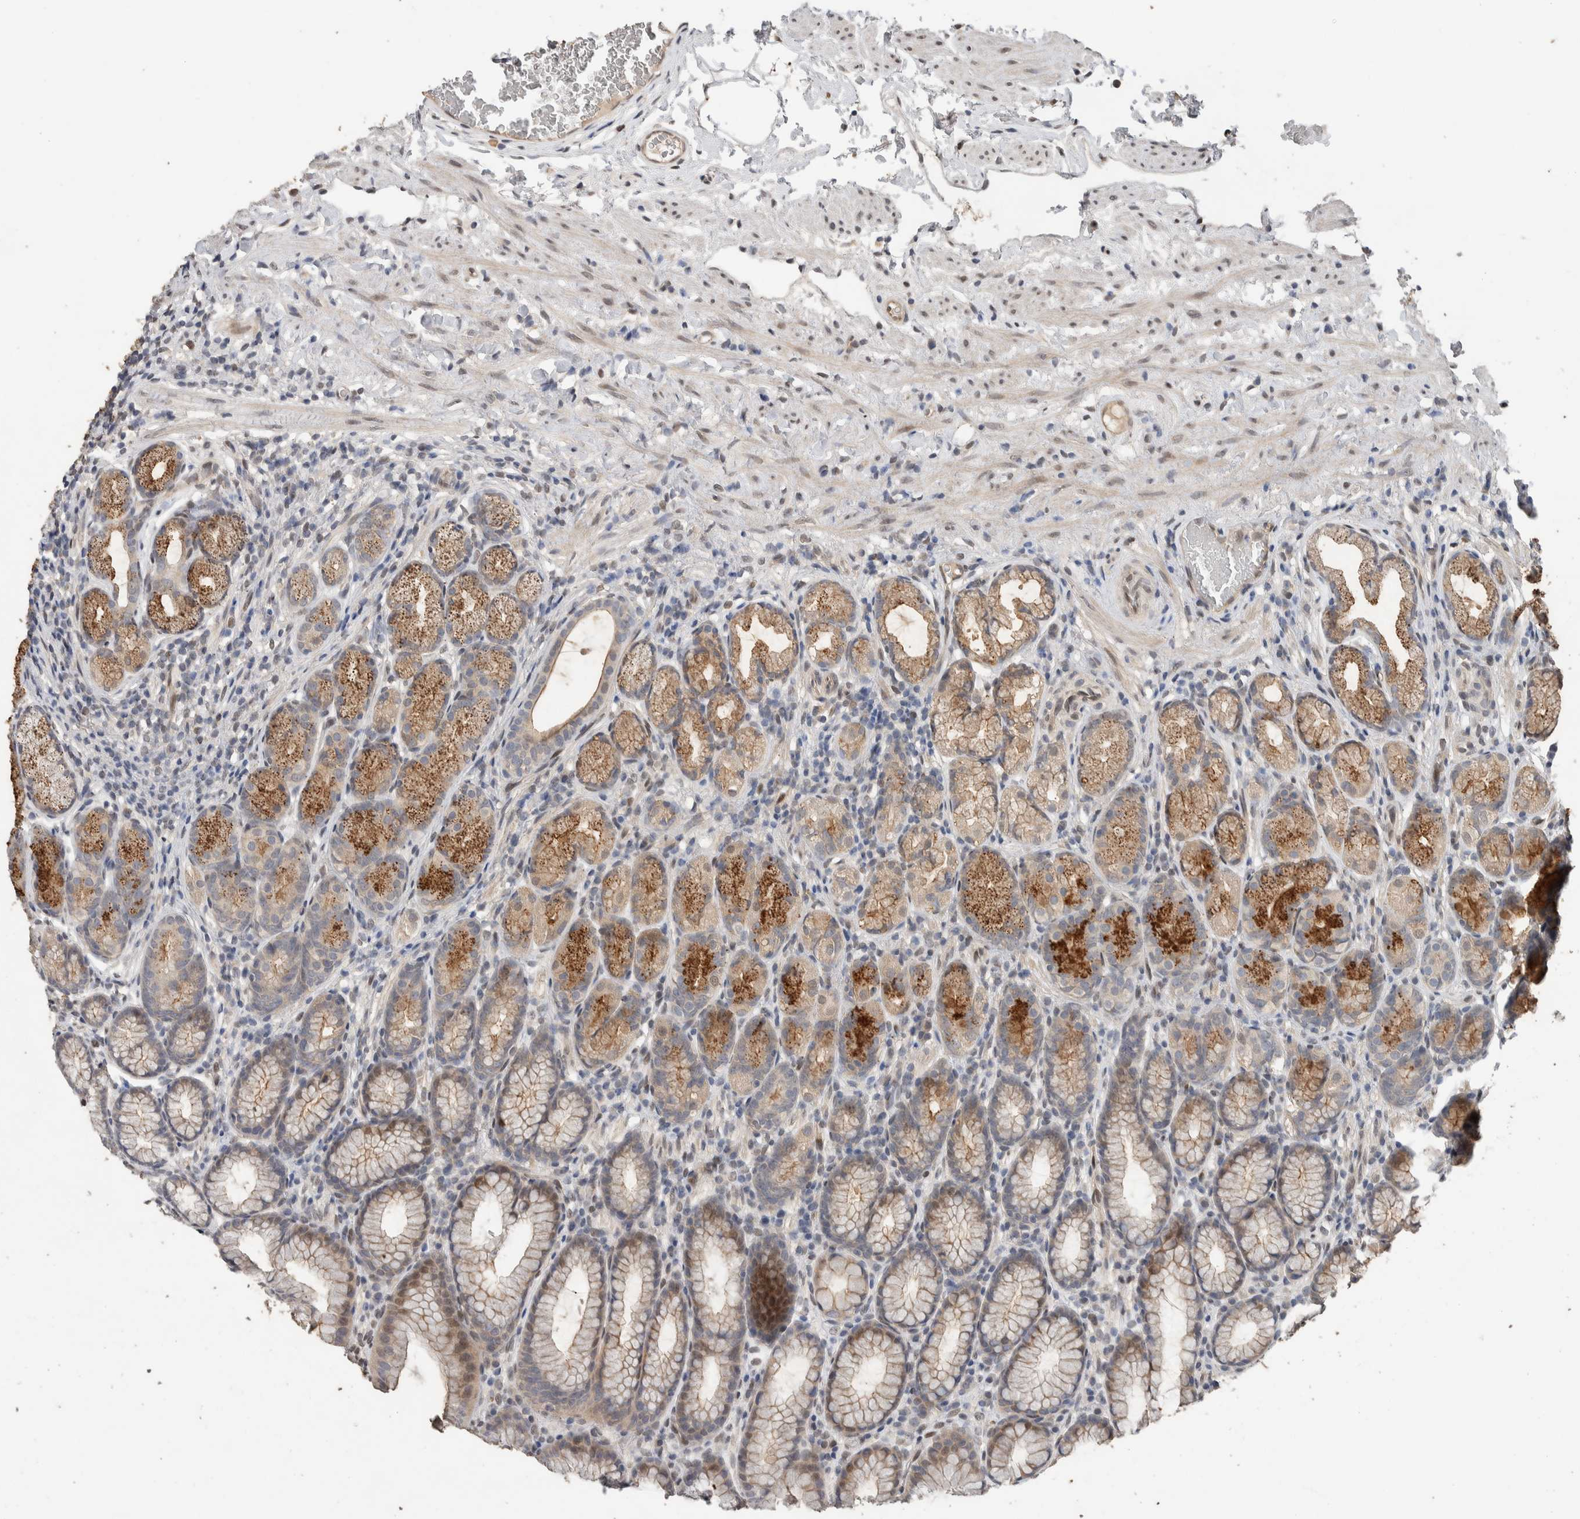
{"staining": {"intensity": "moderate", "quantity": ">75%", "location": "cytoplasmic/membranous"}, "tissue": "stomach", "cell_type": "Glandular cells", "image_type": "normal", "snomed": [{"axis": "morphology", "description": "Normal tissue, NOS"}, {"axis": "topography", "description": "Stomach"}], "caption": "About >75% of glandular cells in unremarkable human stomach display moderate cytoplasmic/membranous protein staining as visualized by brown immunohistochemical staining.", "gene": "CYSRT1", "patient": {"sex": "male", "age": 42}}